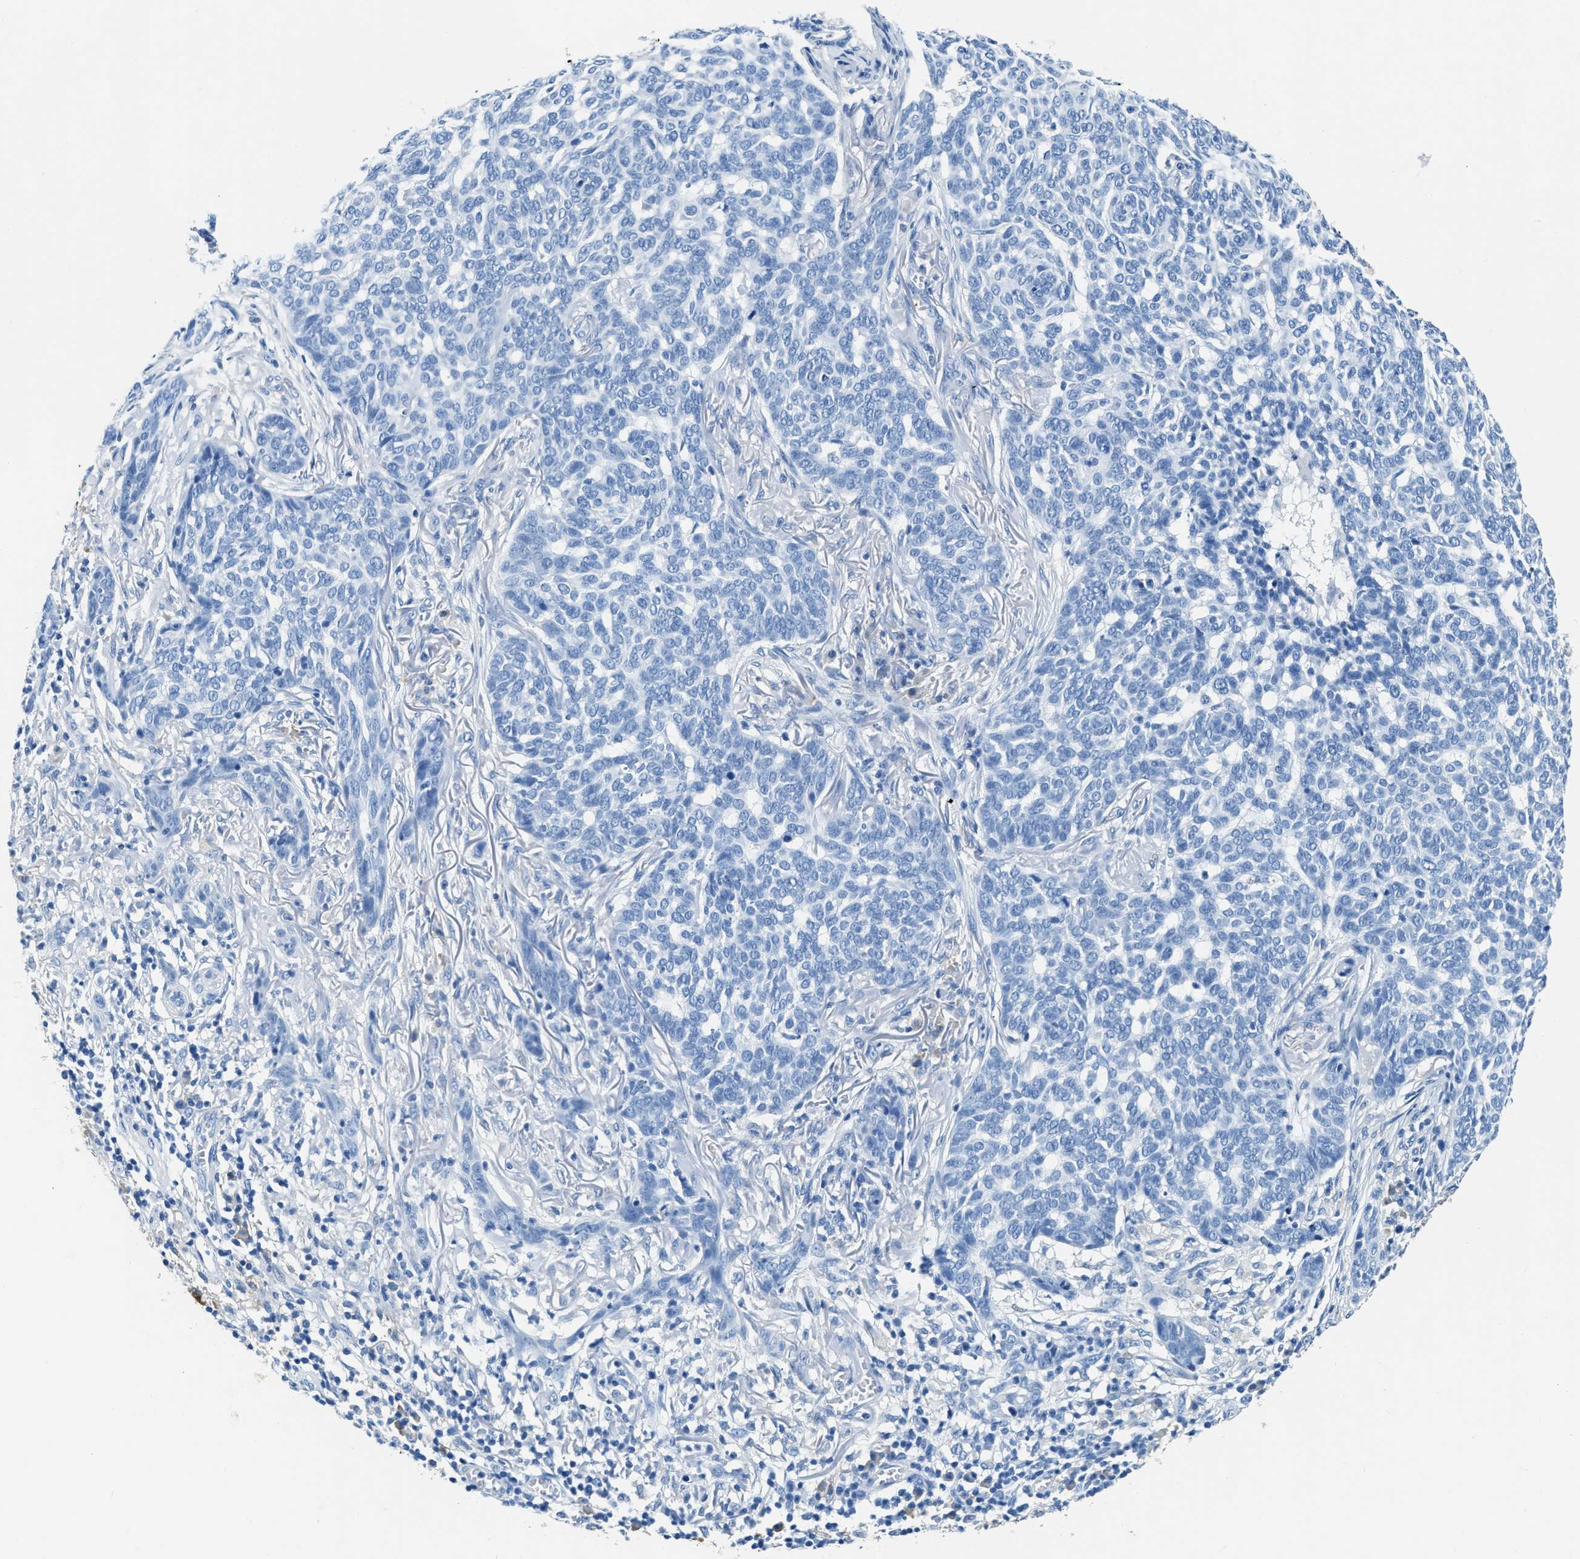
{"staining": {"intensity": "negative", "quantity": "none", "location": "none"}, "tissue": "skin cancer", "cell_type": "Tumor cells", "image_type": "cancer", "snomed": [{"axis": "morphology", "description": "Basal cell carcinoma"}, {"axis": "topography", "description": "Skin"}], "caption": "Immunohistochemistry (IHC) of basal cell carcinoma (skin) shows no staining in tumor cells.", "gene": "ZDHHC13", "patient": {"sex": "male", "age": 85}}